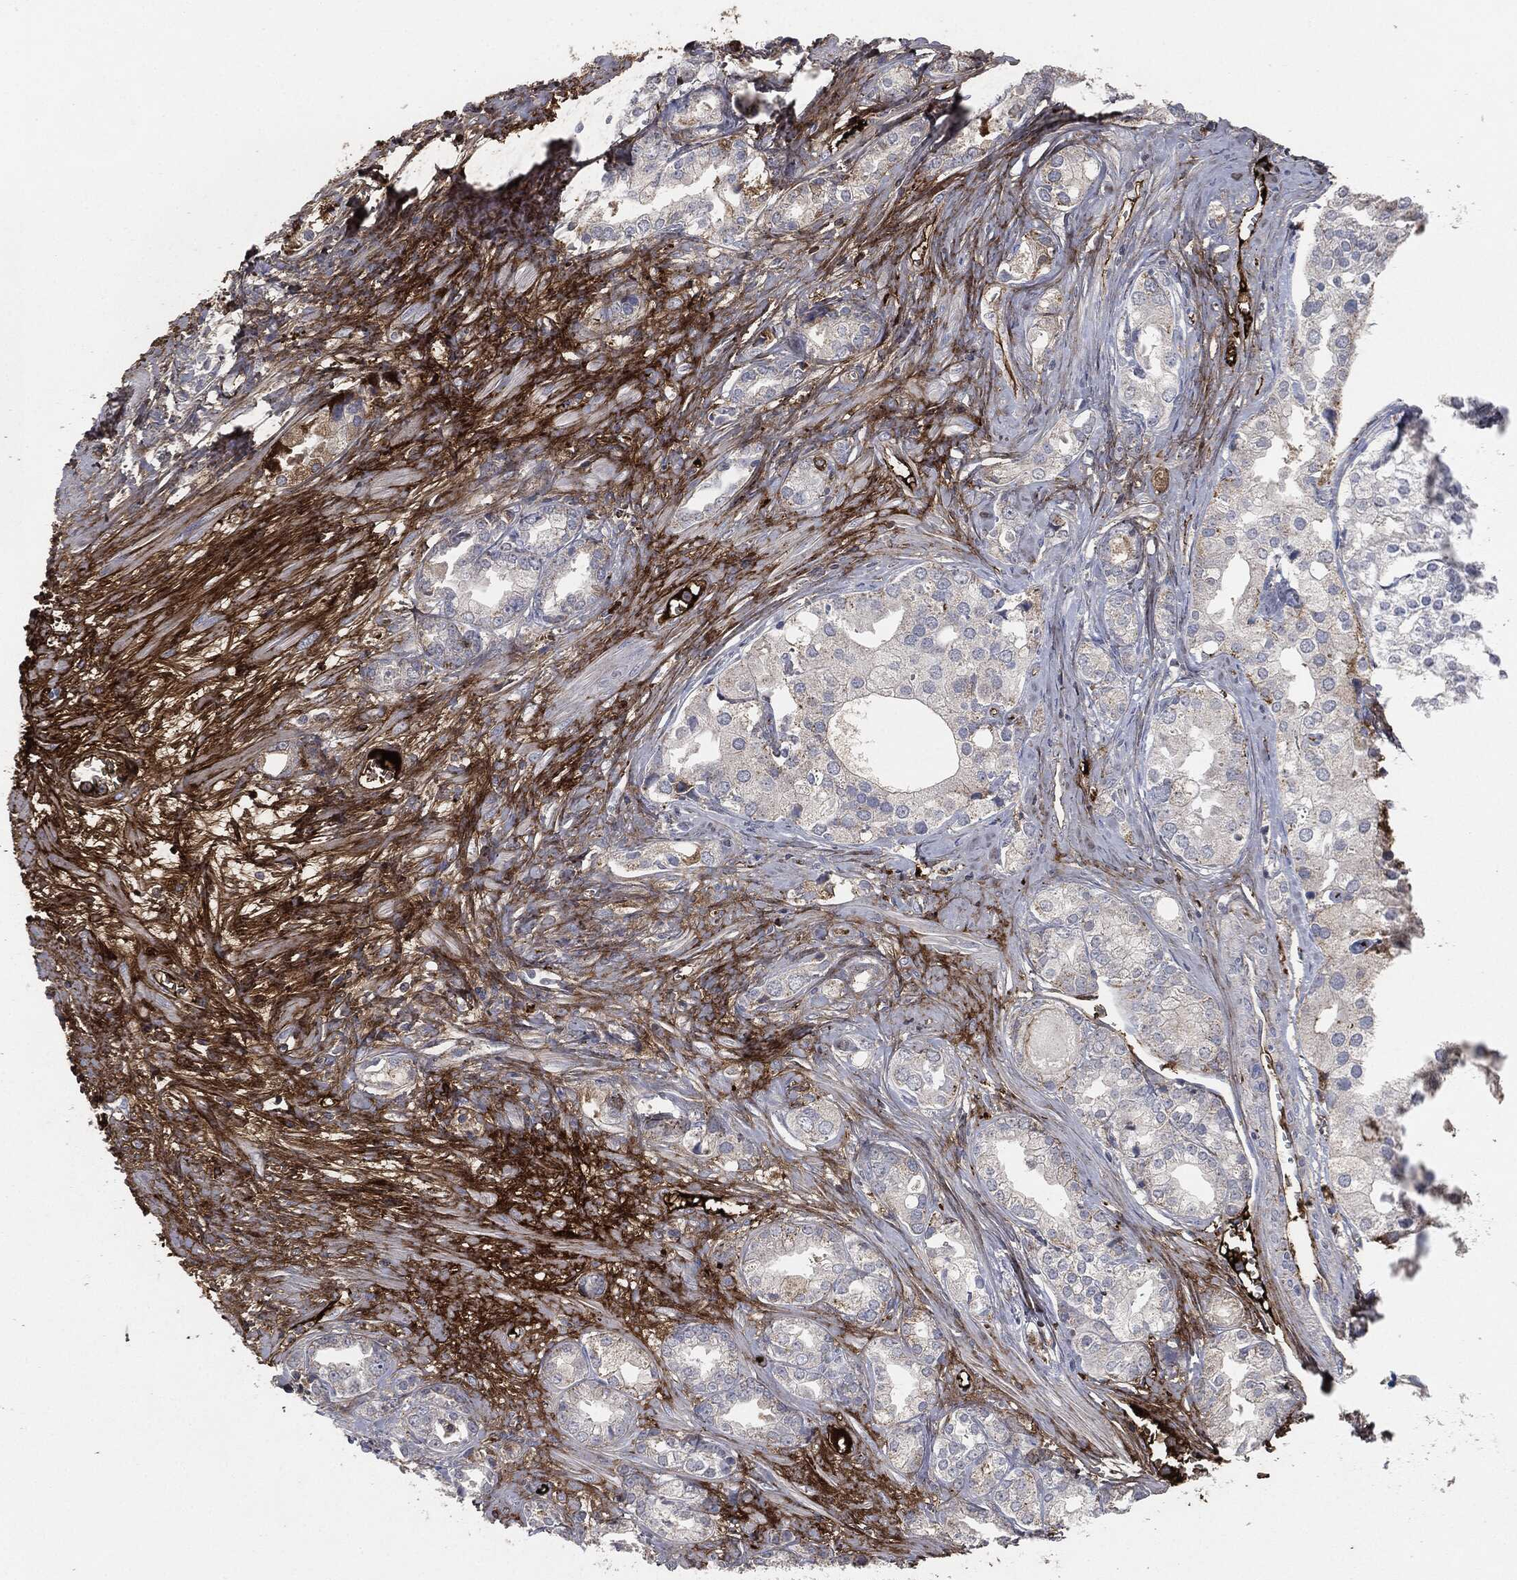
{"staining": {"intensity": "negative", "quantity": "none", "location": "none"}, "tissue": "prostate cancer", "cell_type": "Tumor cells", "image_type": "cancer", "snomed": [{"axis": "morphology", "description": "Adenocarcinoma, NOS"}, {"axis": "topography", "description": "Prostate and seminal vesicle, NOS"}, {"axis": "topography", "description": "Prostate"}], "caption": "Immunohistochemistry (IHC) photomicrograph of neoplastic tissue: human prostate adenocarcinoma stained with DAB (3,3'-diaminobenzidine) reveals no significant protein staining in tumor cells.", "gene": "APOB", "patient": {"sex": "male", "age": 62}}